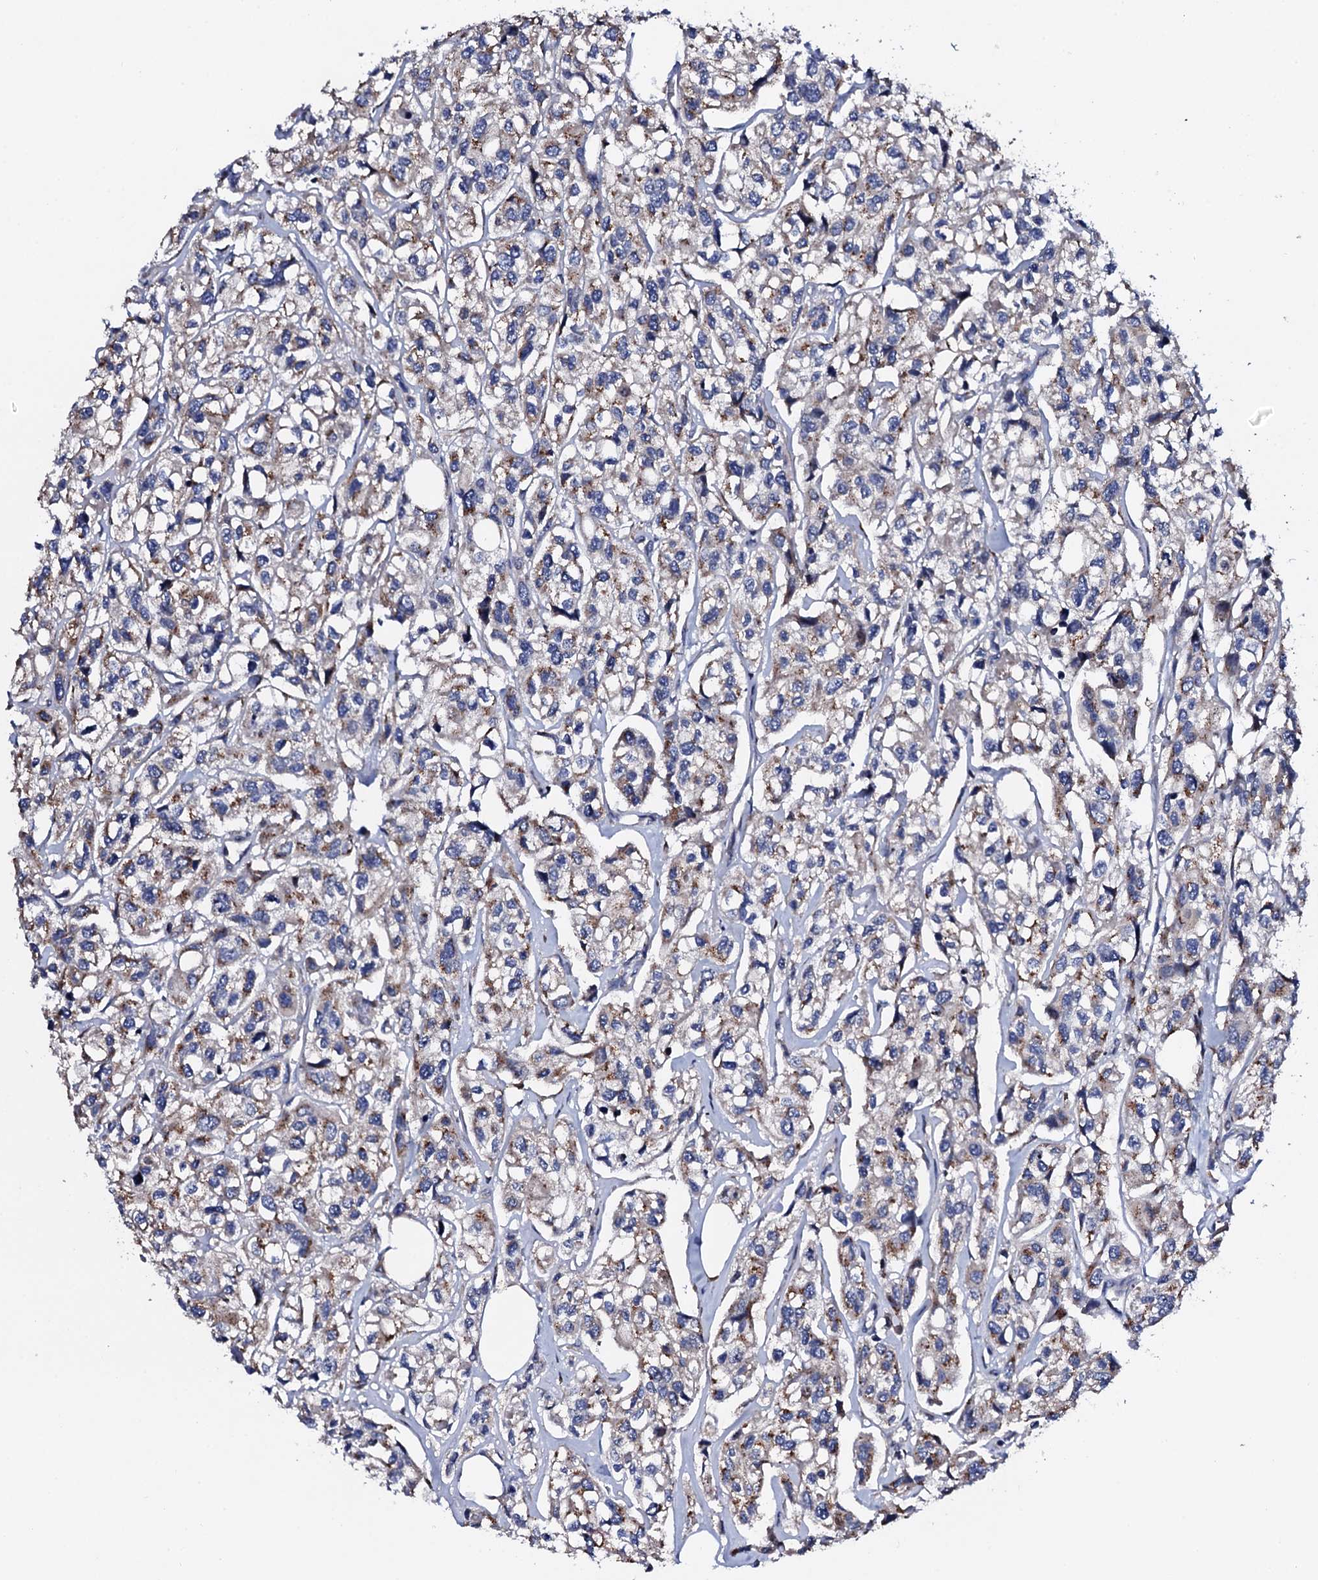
{"staining": {"intensity": "moderate", "quantity": "25%-75%", "location": "cytoplasmic/membranous"}, "tissue": "urothelial cancer", "cell_type": "Tumor cells", "image_type": "cancer", "snomed": [{"axis": "morphology", "description": "Urothelial carcinoma, High grade"}, {"axis": "topography", "description": "Urinary bladder"}], "caption": "Tumor cells display medium levels of moderate cytoplasmic/membranous staining in about 25%-75% of cells in human urothelial cancer.", "gene": "PLET1", "patient": {"sex": "male", "age": 67}}